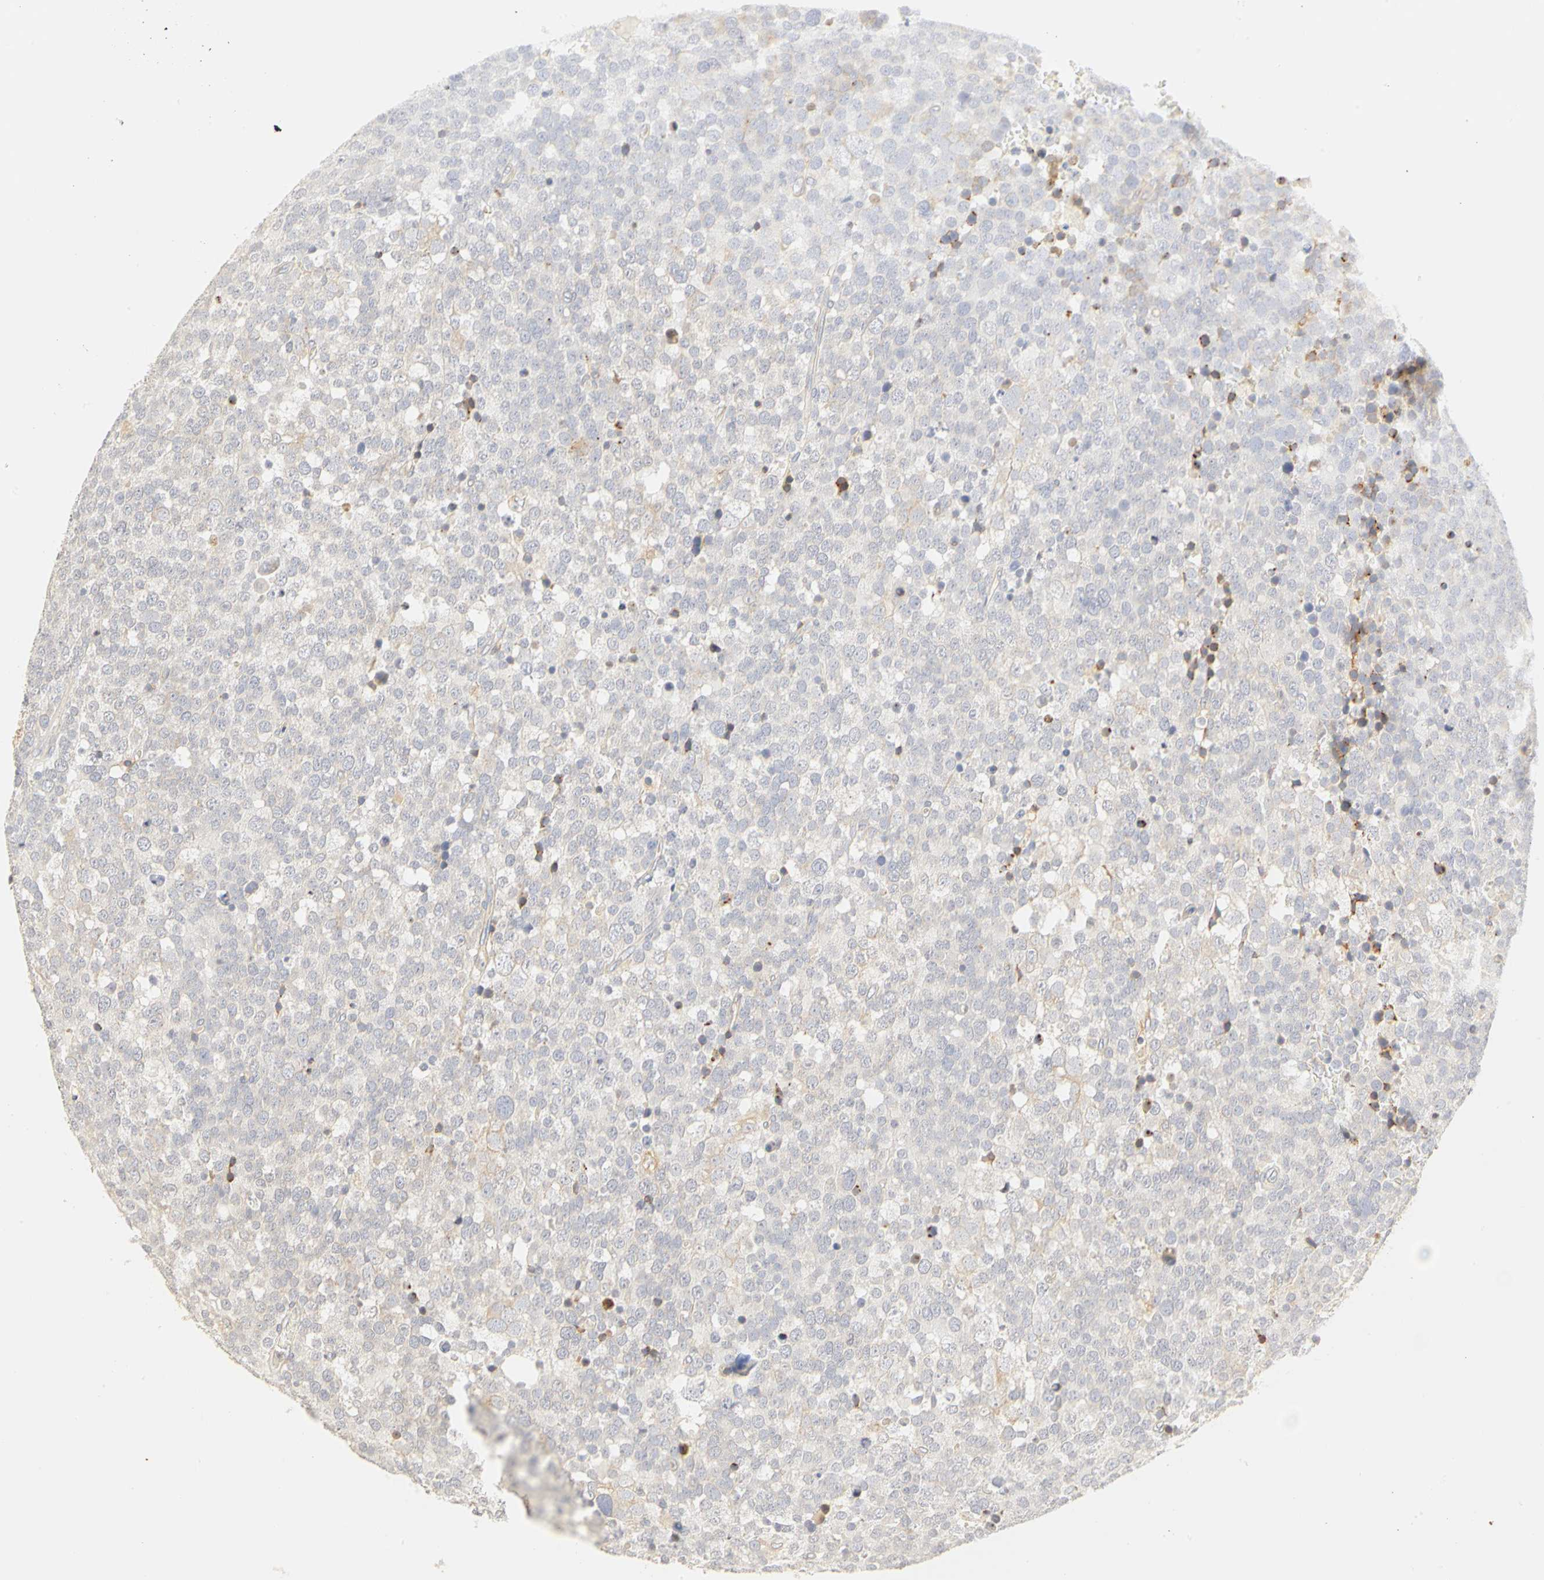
{"staining": {"intensity": "moderate", "quantity": ">75%", "location": "cytoplasmic/membranous"}, "tissue": "testis cancer", "cell_type": "Tumor cells", "image_type": "cancer", "snomed": [{"axis": "morphology", "description": "Seminoma, NOS"}, {"axis": "topography", "description": "Testis"}], "caption": "This image demonstrates immunohistochemistry staining of human testis cancer (seminoma), with medium moderate cytoplasmic/membranous staining in about >75% of tumor cells.", "gene": "GNRH2", "patient": {"sex": "male", "age": 71}}